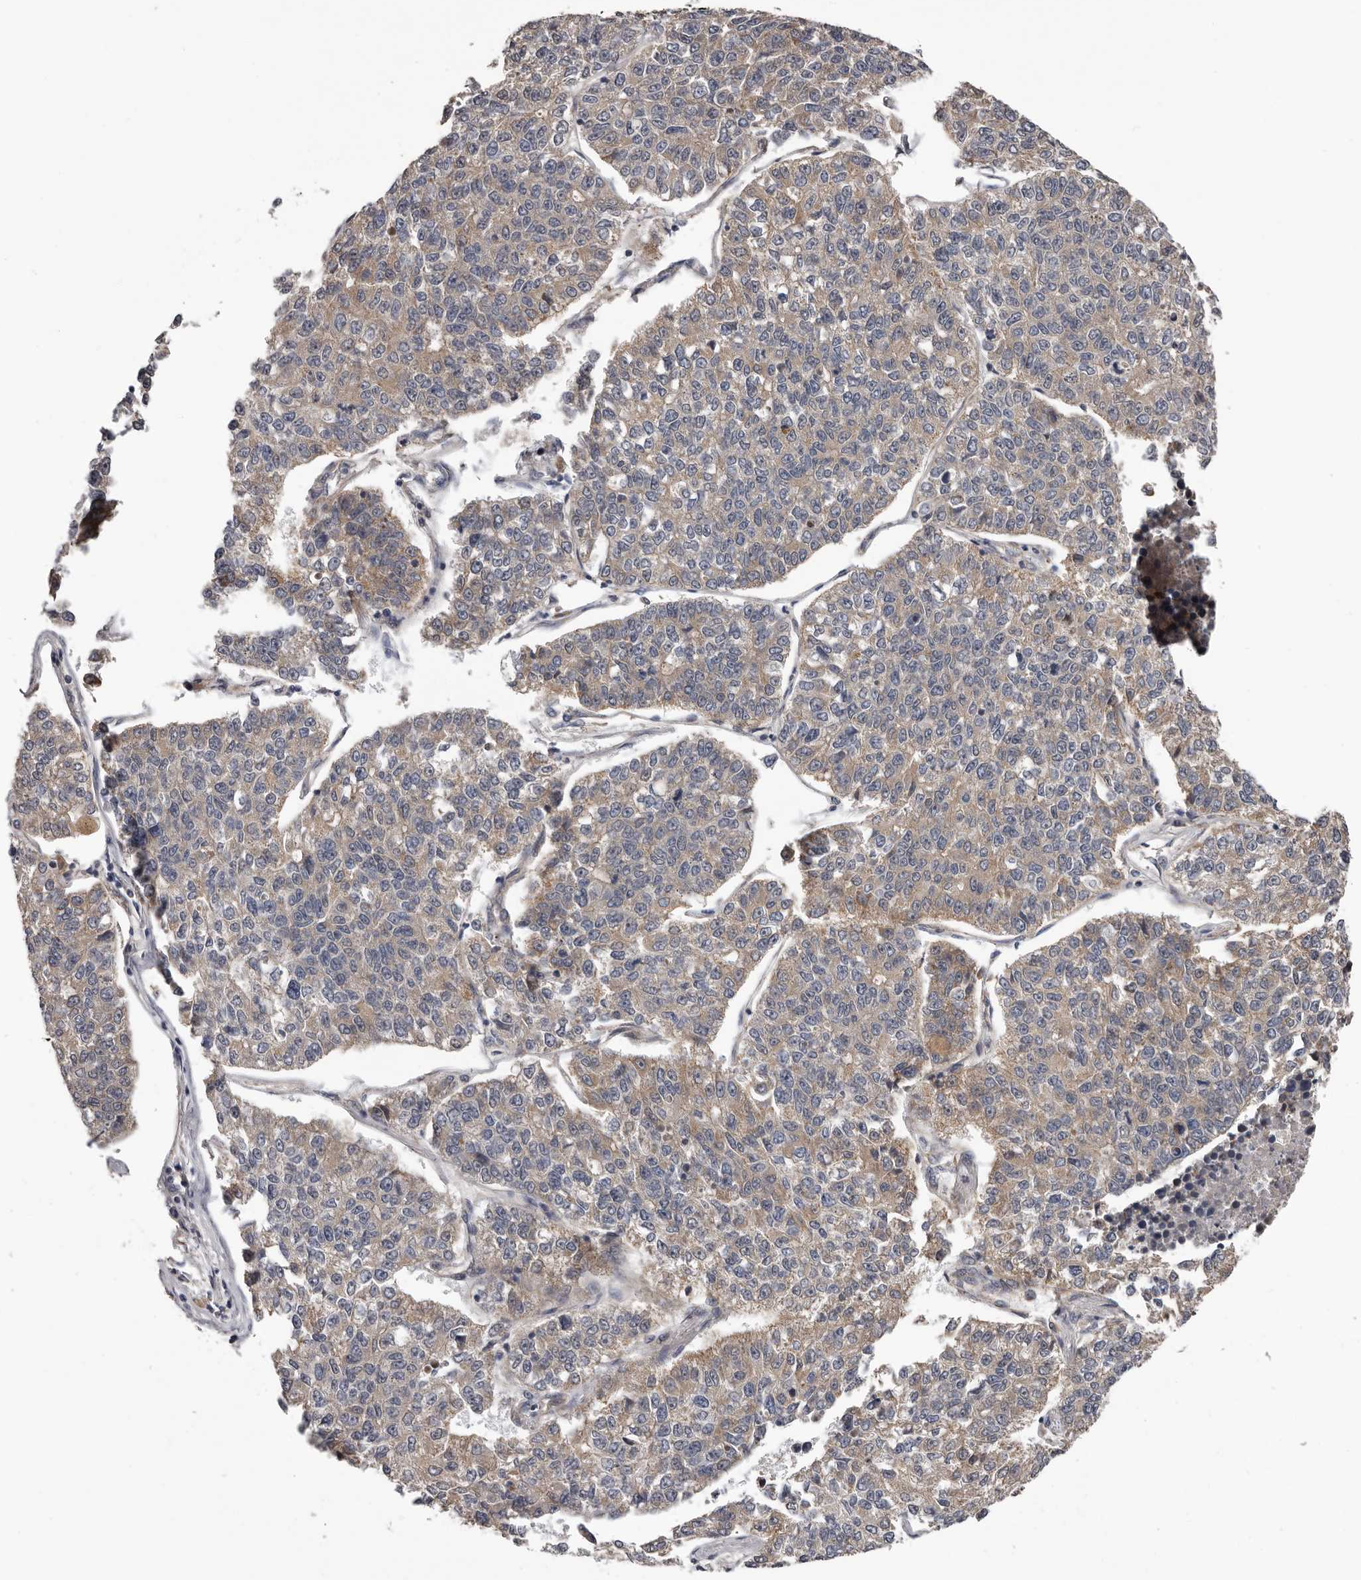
{"staining": {"intensity": "weak", "quantity": "25%-75%", "location": "cytoplasmic/membranous"}, "tissue": "lung cancer", "cell_type": "Tumor cells", "image_type": "cancer", "snomed": [{"axis": "morphology", "description": "Adenocarcinoma, NOS"}, {"axis": "topography", "description": "Lung"}], "caption": "The immunohistochemical stain shows weak cytoplasmic/membranous expression in tumor cells of adenocarcinoma (lung) tissue. (Stains: DAB (3,3'-diaminobenzidine) in brown, nuclei in blue, Microscopy: brightfield microscopy at high magnification).", "gene": "VPS37A", "patient": {"sex": "male", "age": 49}}